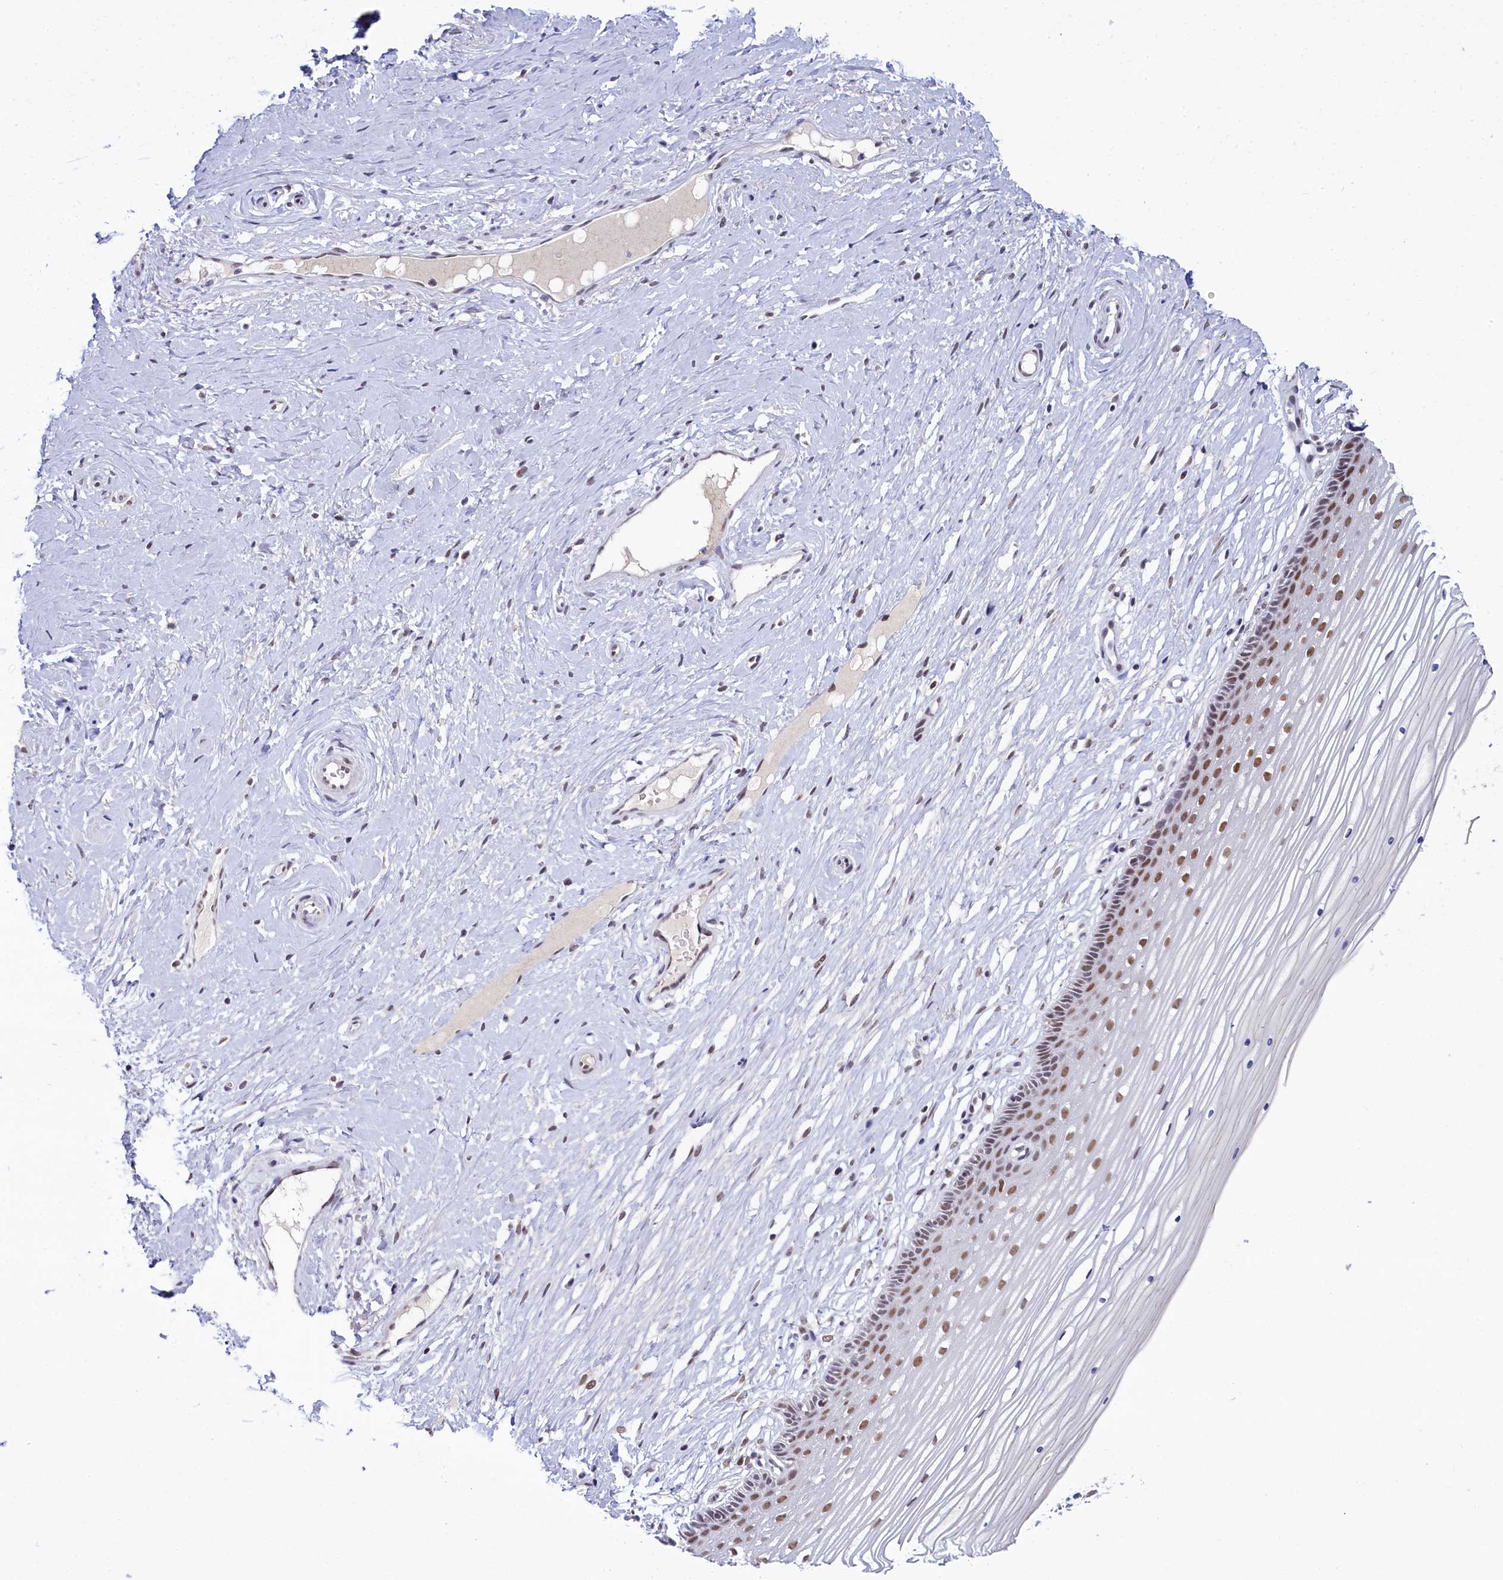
{"staining": {"intensity": "moderate", "quantity": "25%-75%", "location": "nuclear"}, "tissue": "vagina", "cell_type": "Squamous epithelial cells", "image_type": "normal", "snomed": [{"axis": "morphology", "description": "Normal tissue, NOS"}, {"axis": "topography", "description": "Vagina"}, {"axis": "topography", "description": "Cervix"}], "caption": "A brown stain highlights moderate nuclear positivity of a protein in squamous epithelial cells of normal vagina.", "gene": "PPHLN1", "patient": {"sex": "female", "age": 40}}